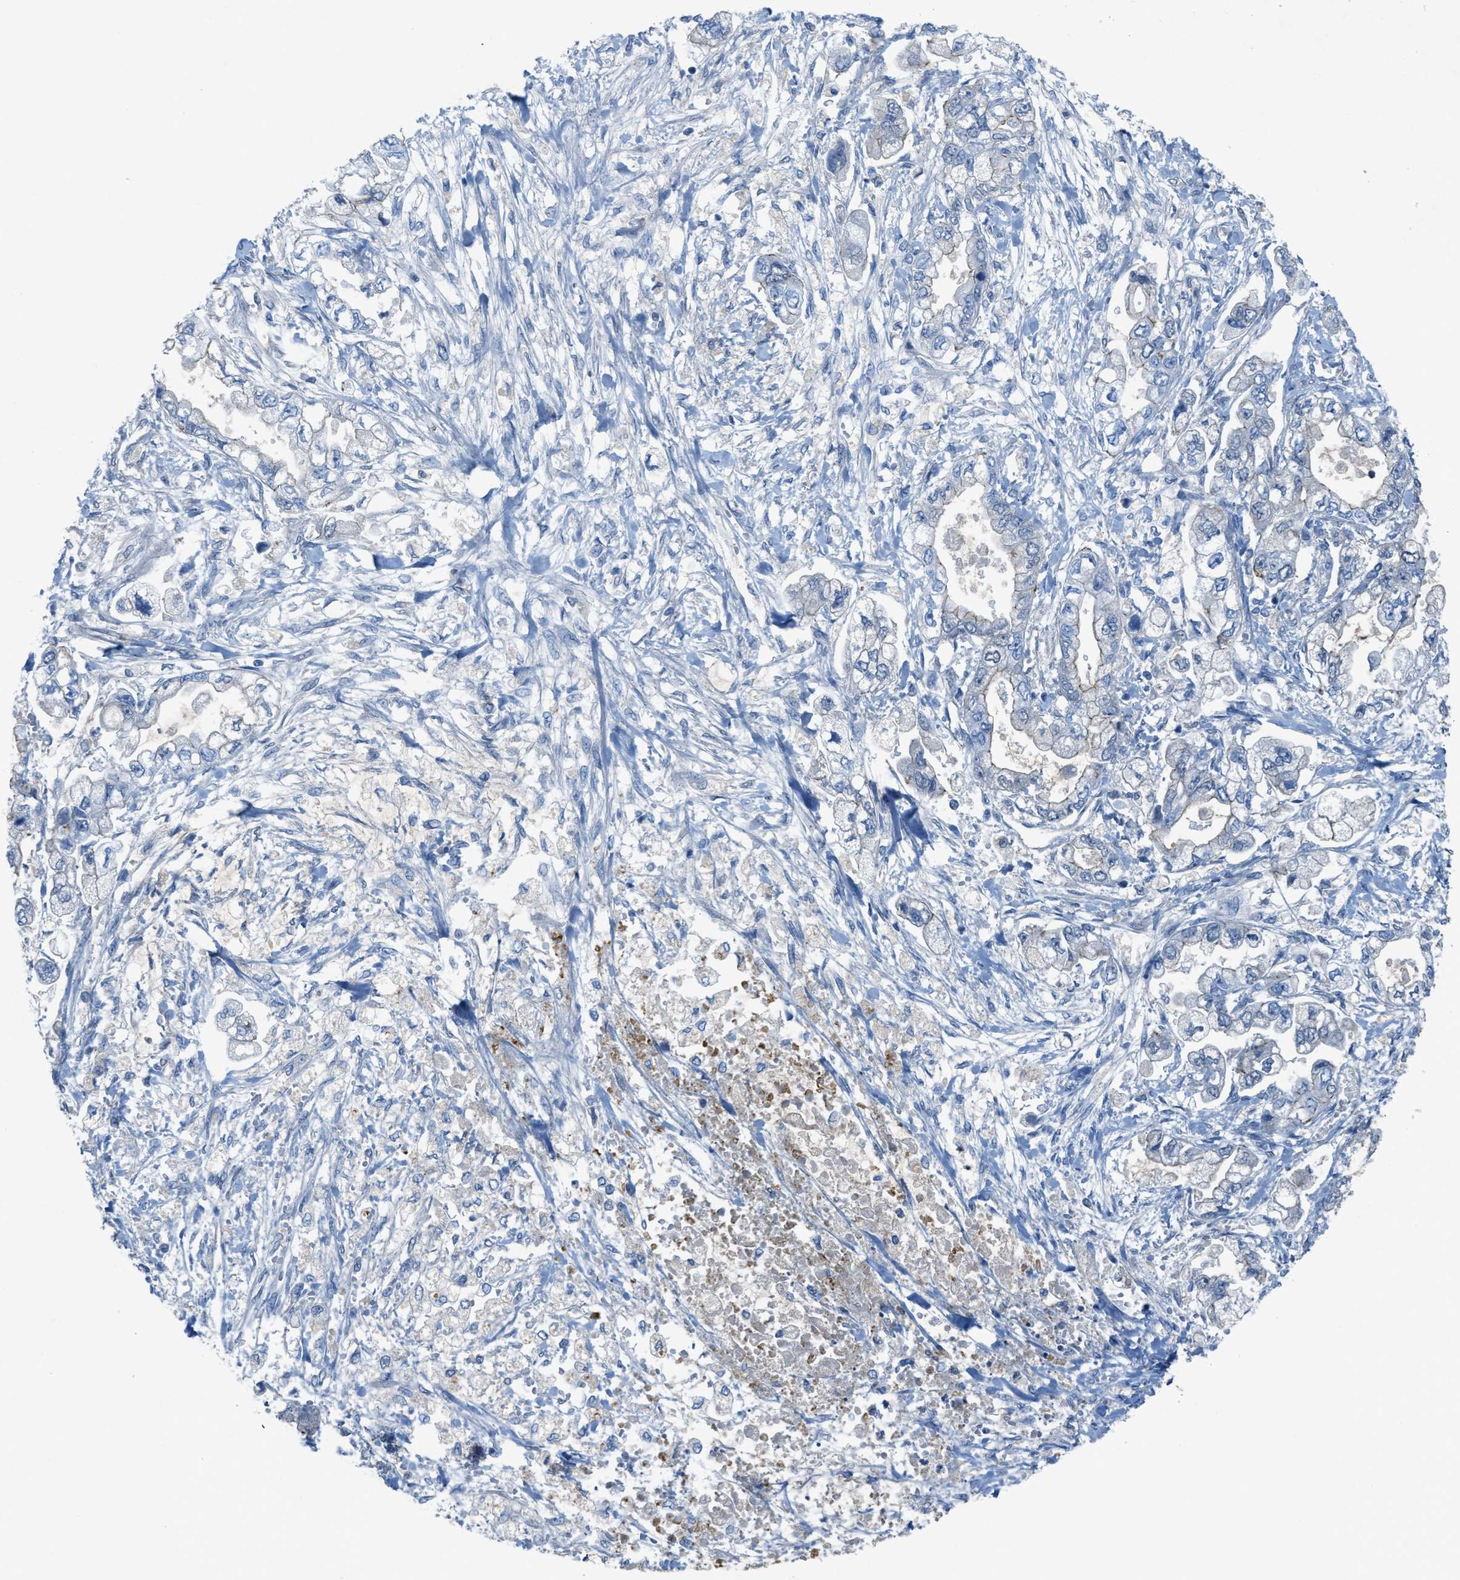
{"staining": {"intensity": "negative", "quantity": "none", "location": "none"}, "tissue": "stomach cancer", "cell_type": "Tumor cells", "image_type": "cancer", "snomed": [{"axis": "morphology", "description": "Normal tissue, NOS"}, {"axis": "morphology", "description": "Adenocarcinoma, NOS"}, {"axis": "topography", "description": "Stomach"}], "caption": "Image shows no protein staining in tumor cells of stomach cancer tissue.", "gene": "CRB3", "patient": {"sex": "male", "age": 62}}